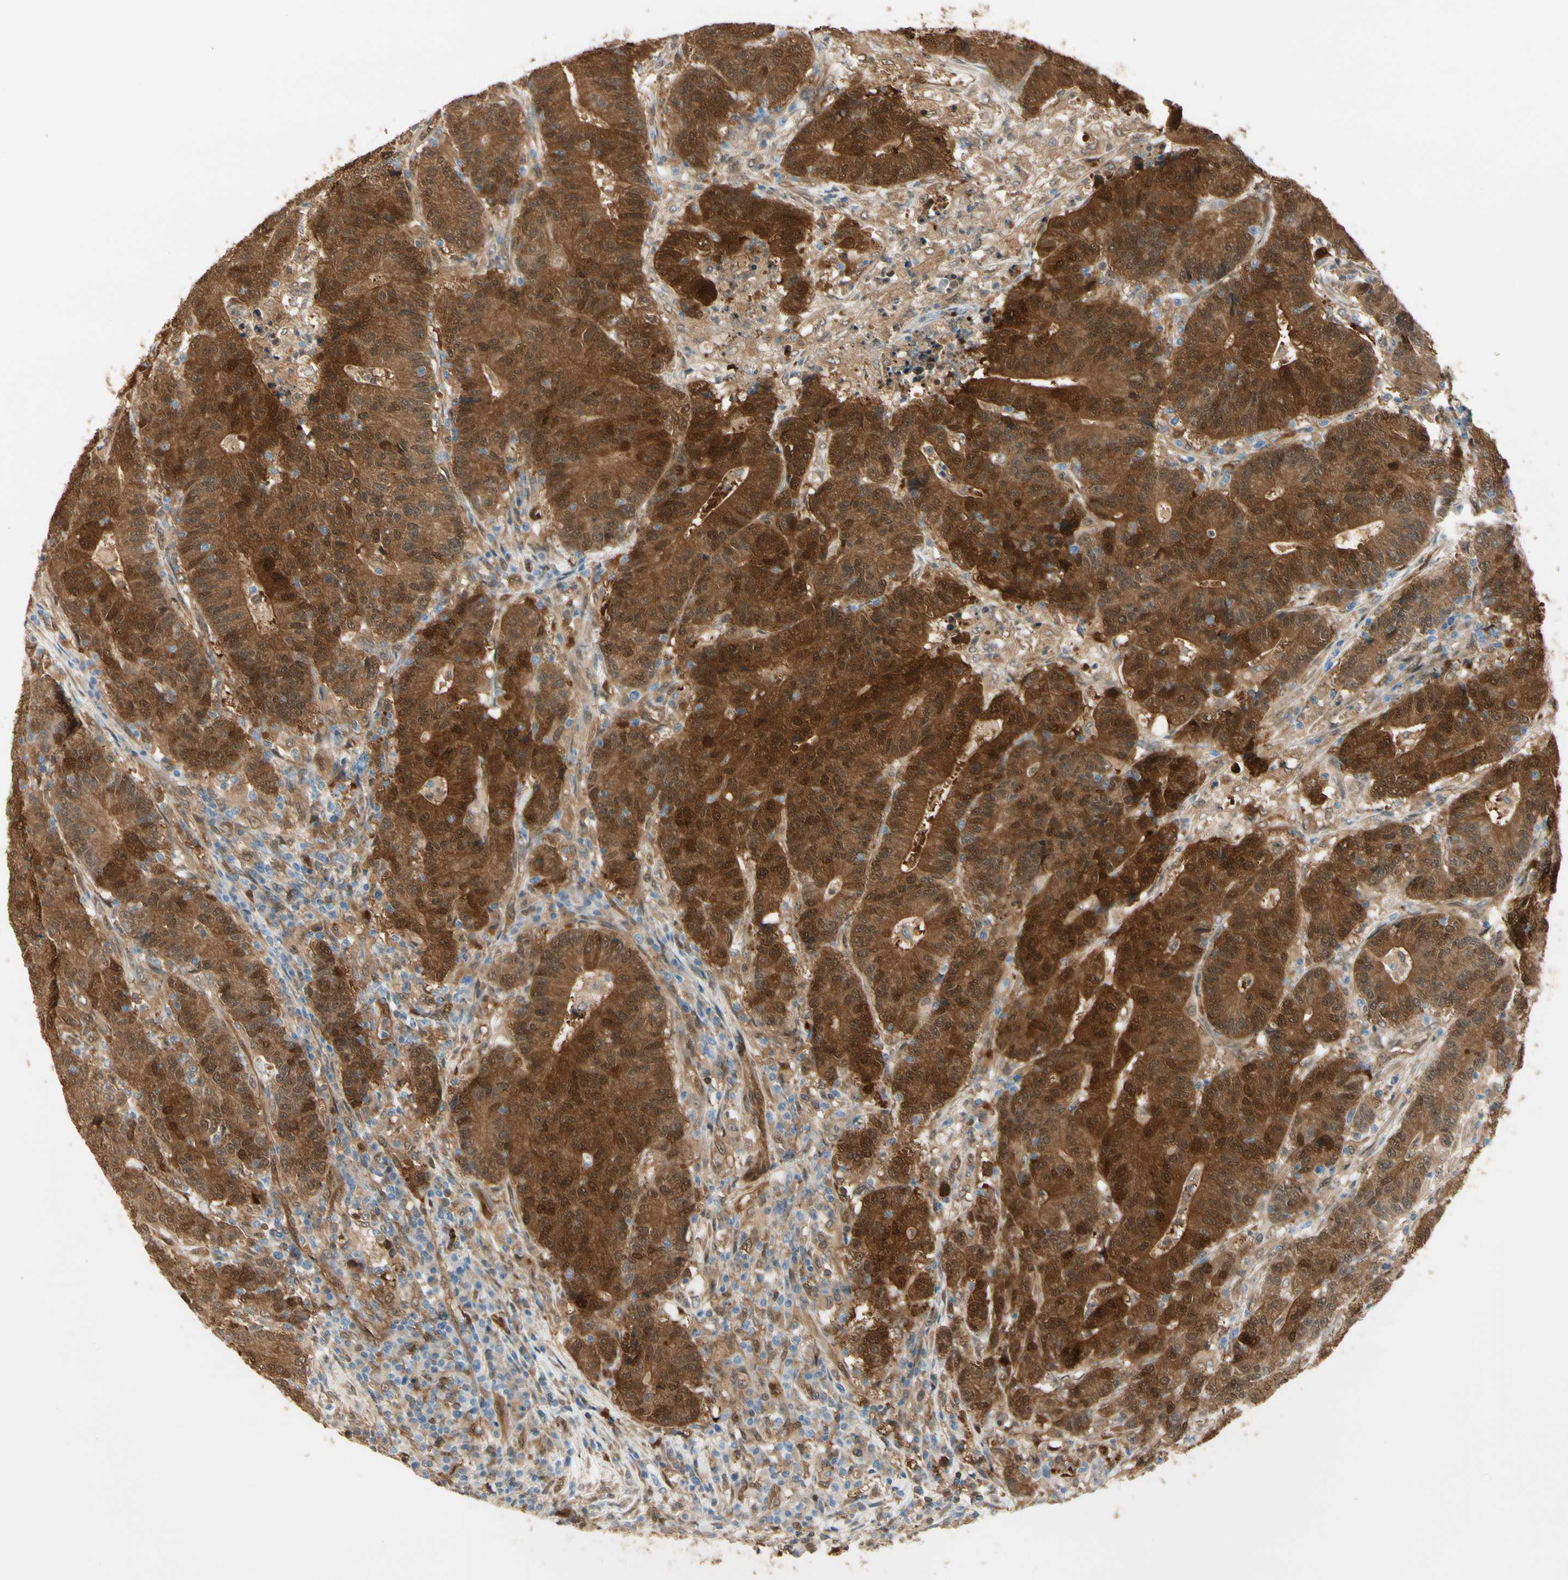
{"staining": {"intensity": "strong", "quantity": ">75%", "location": "cytoplasmic/membranous,nuclear"}, "tissue": "colorectal cancer", "cell_type": "Tumor cells", "image_type": "cancer", "snomed": [{"axis": "morphology", "description": "Normal tissue, NOS"}, {"axis": "morphology", "description": "Adenocarcinoma, NOS"}, {"axis": "topography", "description": "Colon"}], "caption": "A high-resolution histopathology image shows immunohistochemistry (IHC) staining of adenocarcinoma (colorectal), which exhibits strong cytoplasmic/membranous and nuclear positivity in approximately >75% of tumor cells.", "gene": "SERPINB6", "patient": {"sex": "female", "age": 75}}